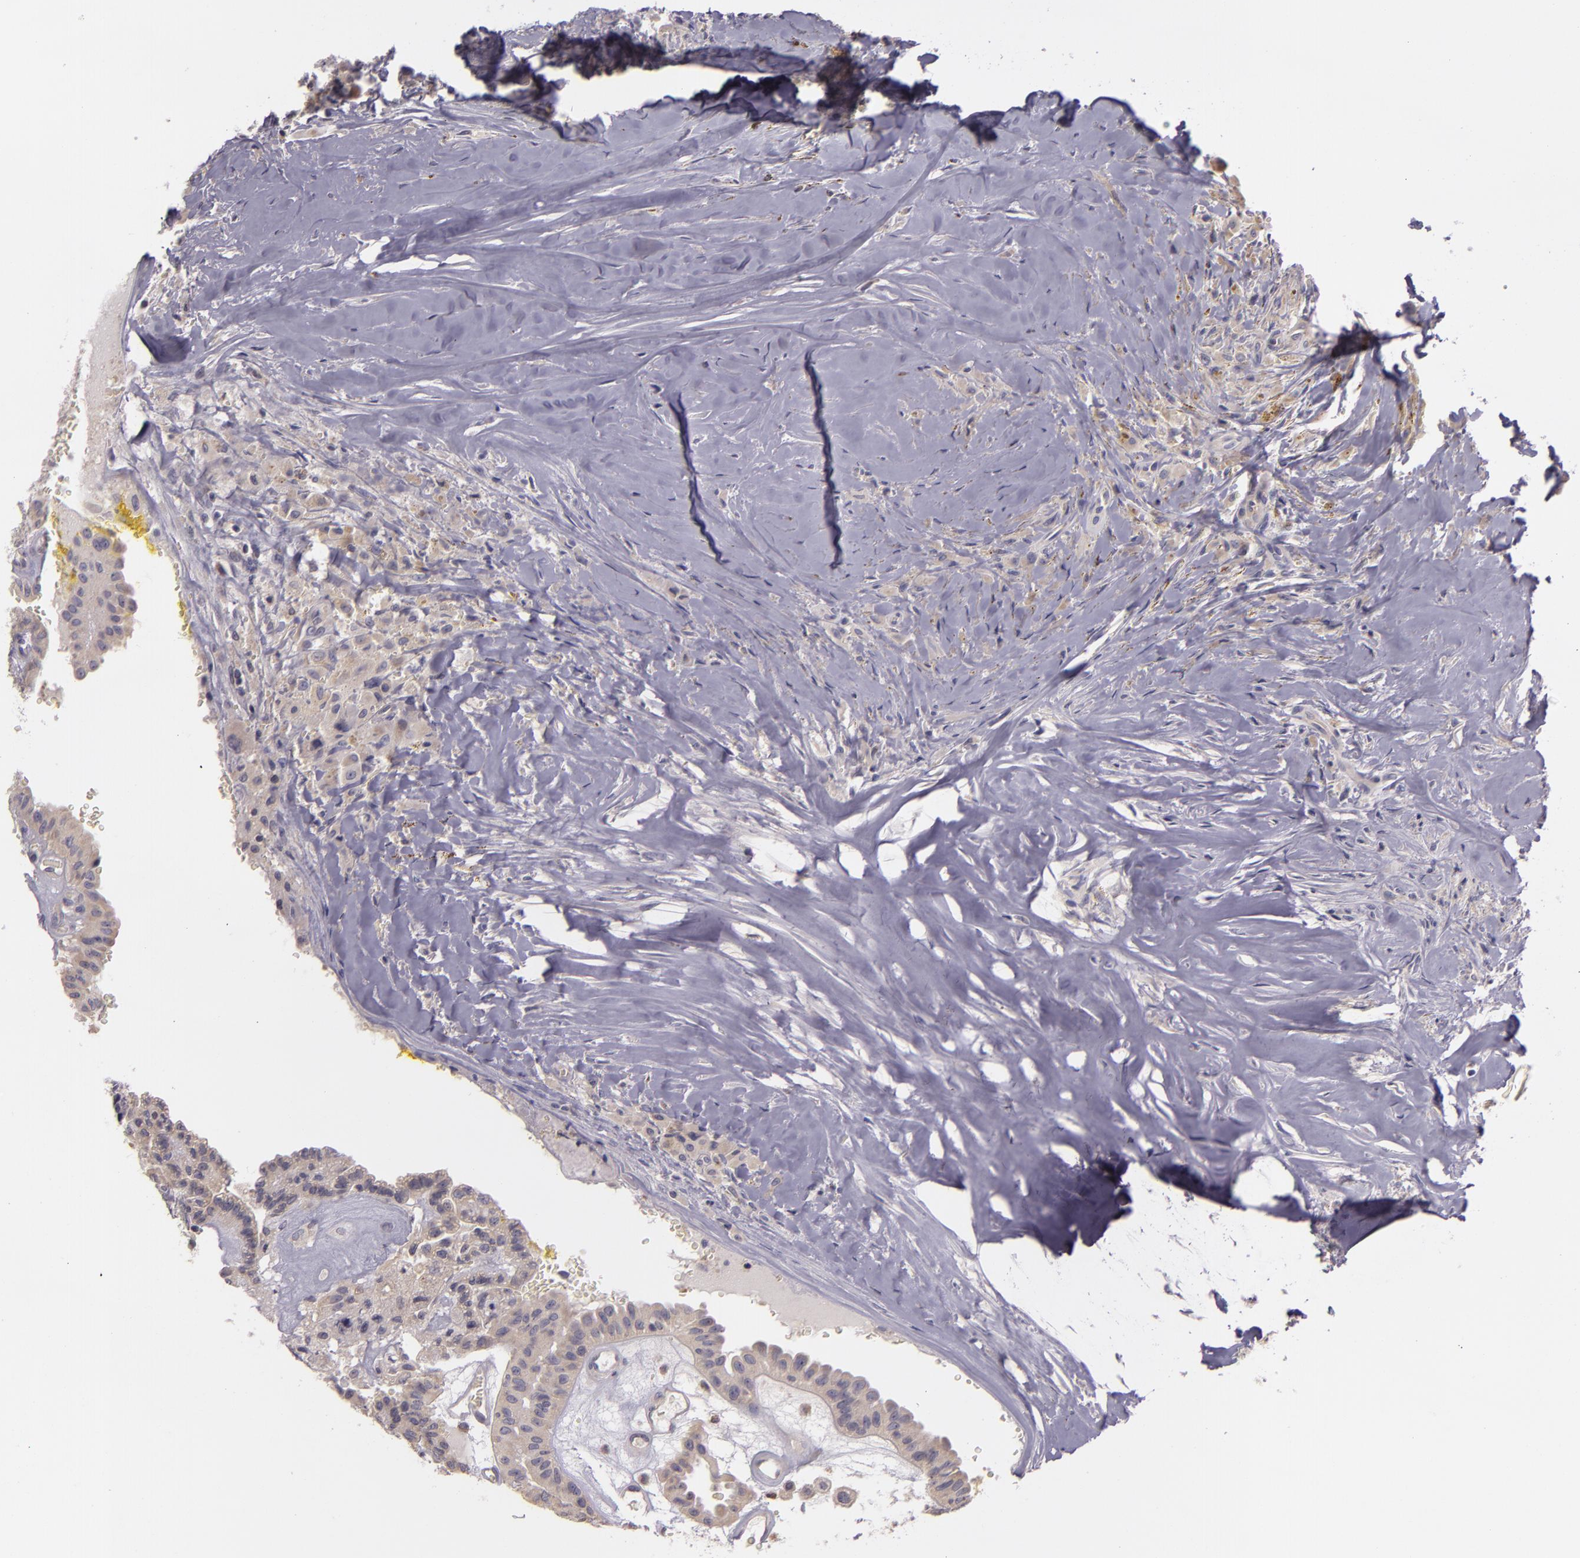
{"staining": {"intensity": "weak", "quantity": "<25%", "location": "cytoplasmic/membranous"}, "tissue": "thyroid cancer", "cell_type": "Tumor cells", "image_type": "cancer", "snomed": [{"axis": "morphology", "description": "Papillary adenocarcinoma, NOS"}, {"axis": "topography", "description": "Thyroid gland"}], "caption": "This is a image of IHC staining of thyroid cancer (papillary adenocarcinoma), which shows no staining in tumor cells.", "gene": "RALGAPA1", "patient": {"sex": "male", "age": 87}}